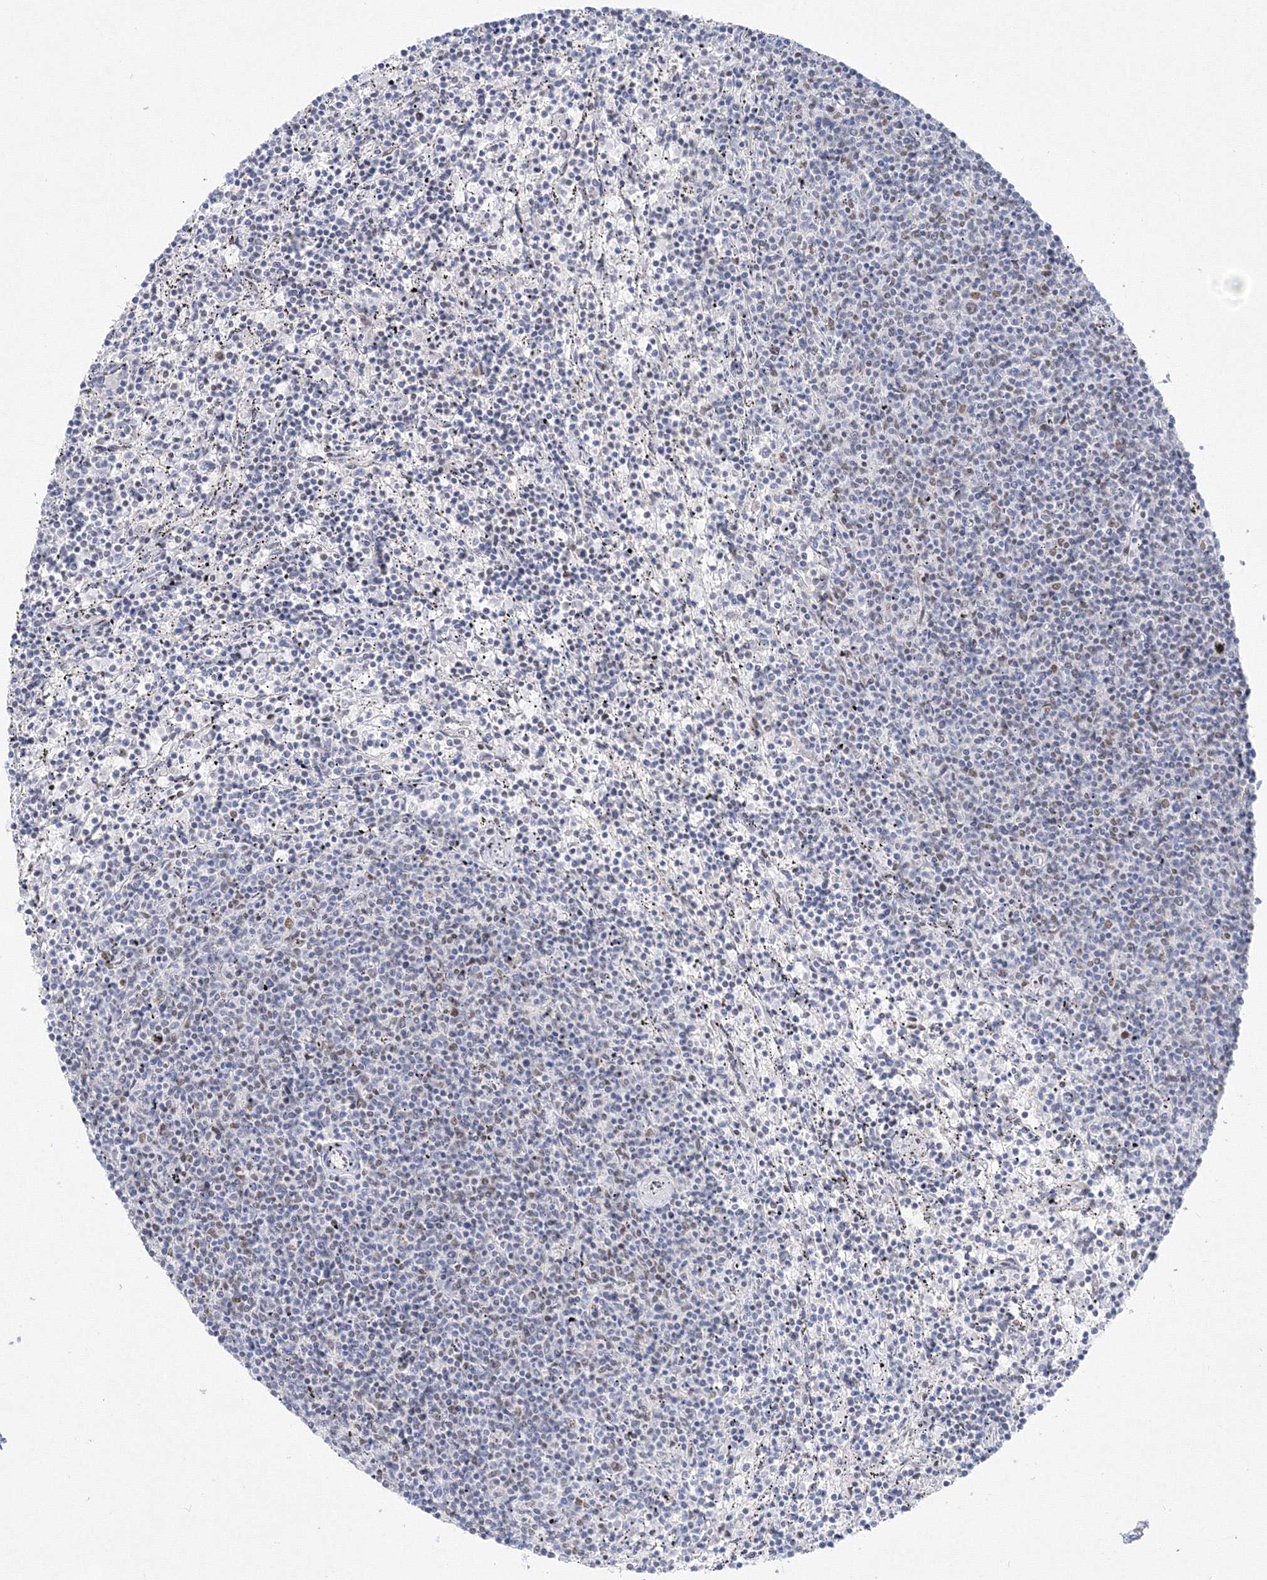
{"staining": {"intensity": "negative", "quantity": "none", "location": "none"}, "tissue": "lymphoma", "cell_type": "Tumor cells", "image_type": "cancer", "snomed": [{"axis": "morphology", "description": "Malignant lymphoma, non-Hodgkin's type, Low grade"}, {"axis": "topography", "description": "Spleen"}], "caption": "DAB immunohistochemical staining of lymphoma shows no significant positivity in tumor cells.", "gene": "ZNF638", "patient": {"sex": "female", "age": 50}}